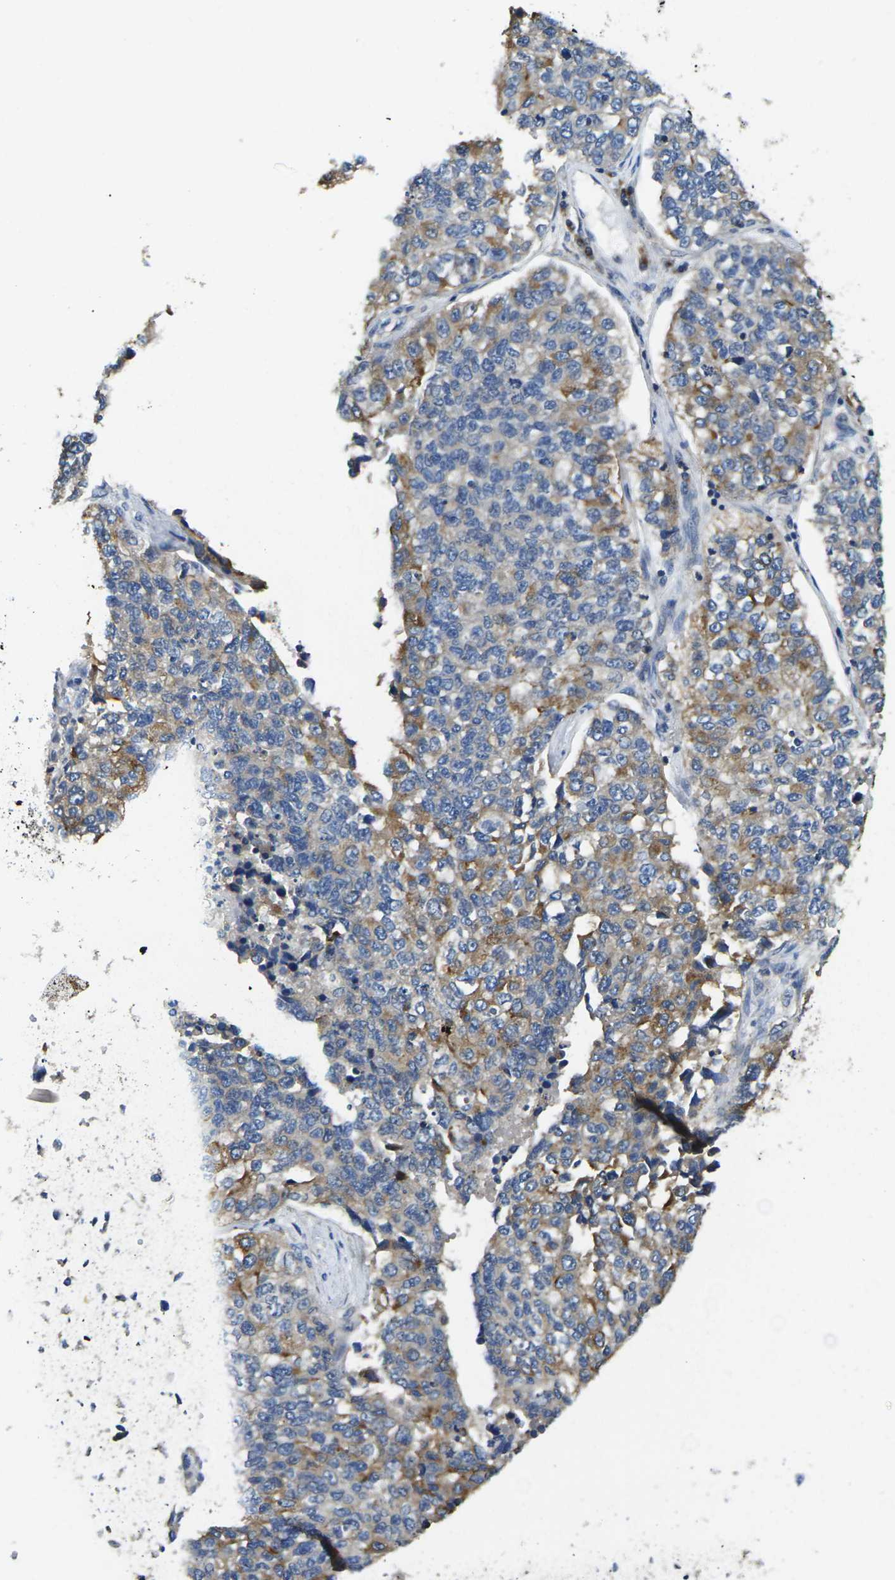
{"staining": {"intensity": "moderate", "quantity": "<25%", "location": "cytoplasmic/membranous"}, "tissue": "lung cancer", "cell_type": "Tumor cells", "image_type": "cancer", "snomed": [{"axis": "morphology", "description": "Adenocarcinoma, NOS"}, {"axis": "topography", "description": "Lung"}], "caption": "This is a photomicrograph of immunohistochemistry (IHC) staining of adenocarcinoma (lung), which shows moderate expression in the cytoplasmic/membranous of tumor cells.", "gene": "TMCC2", "patient": {"sex": "male", "age": 49}}